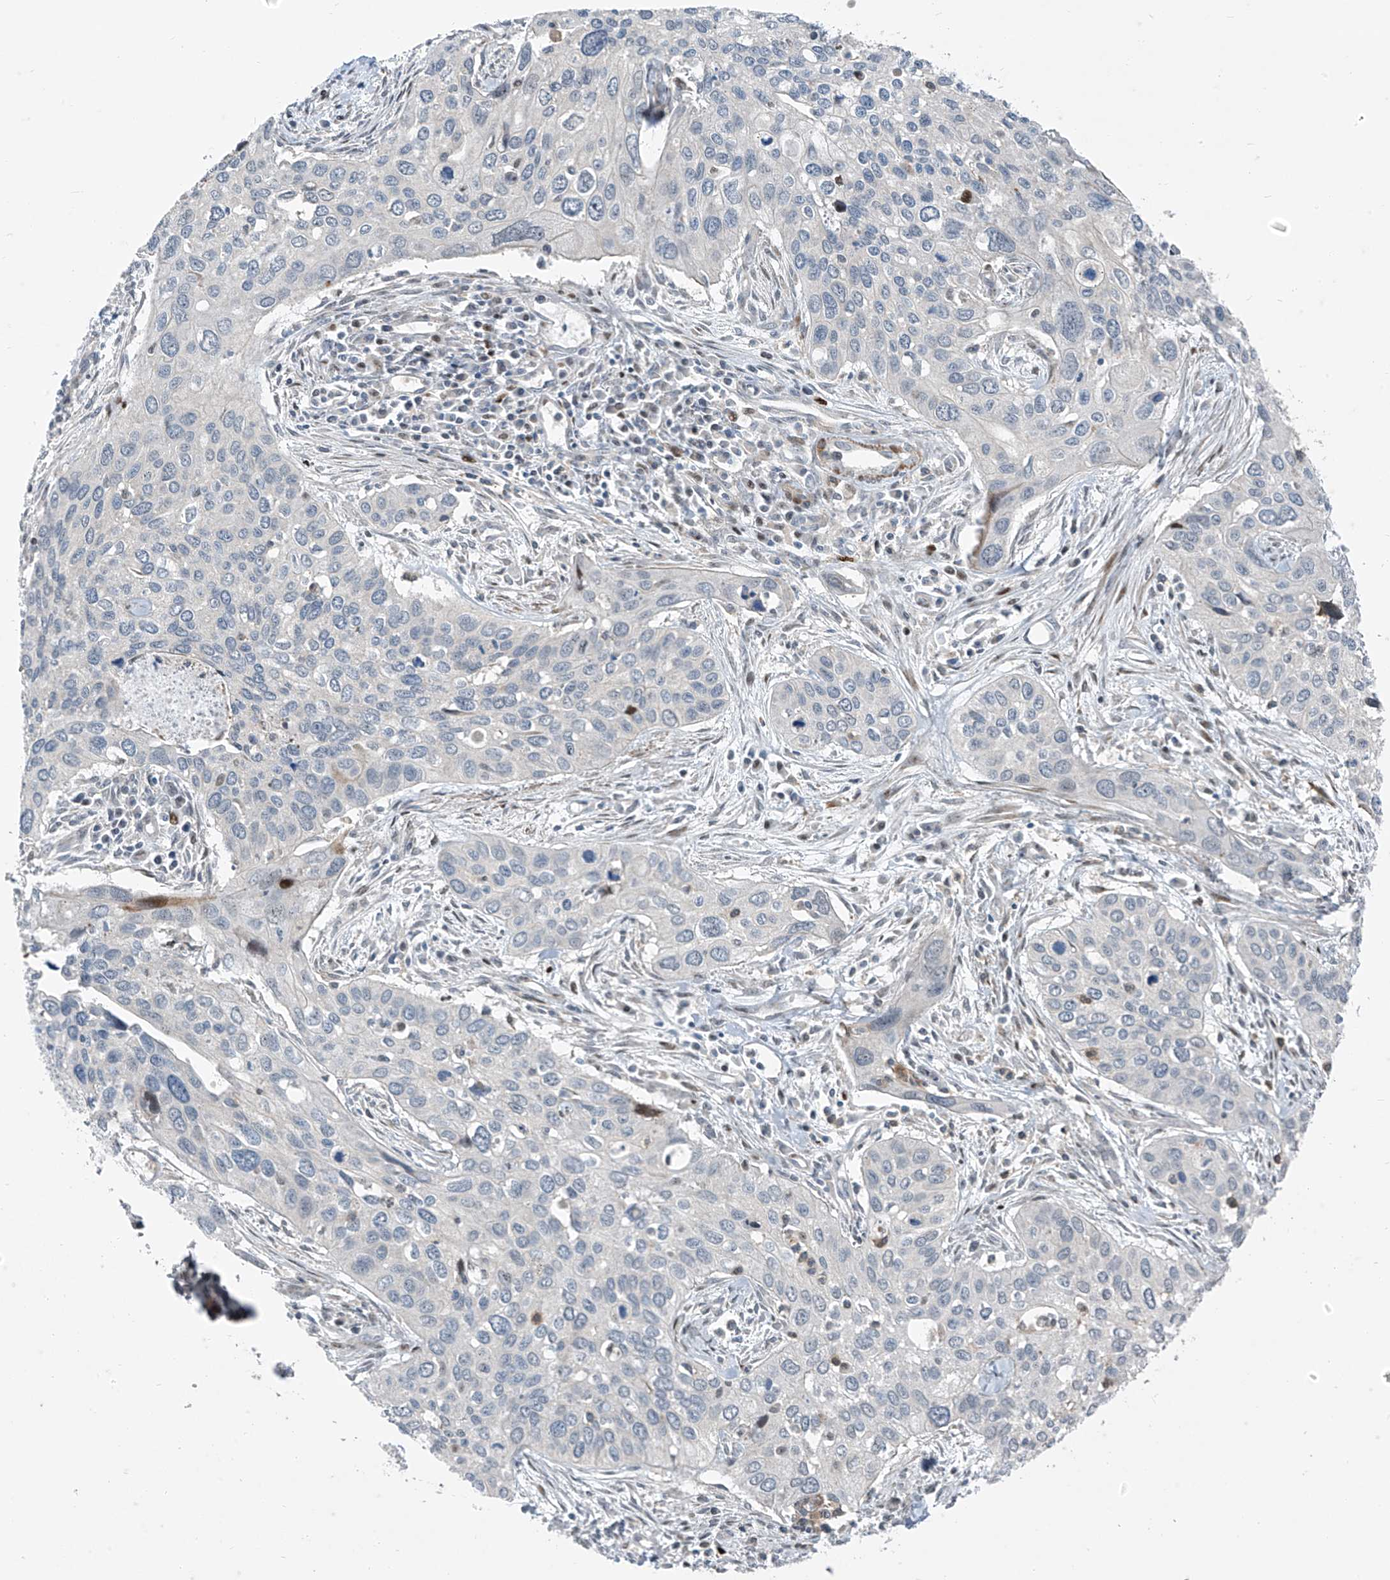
{"staining": {"intensity": "negative", "quantity": "none", "location": "none"}, "tissue": "cervical cancer", "cell_type": "Tumor cells", "image_type": "cancer", "snomed": [{"axis": "morphology", "description": "Squamous cell carcinoma, NOS"}, {"axis": "topography", "description": "Cervix"}], "caption": "Tumor cells are negative for protein expression in human cervical cancer.", "gene": "PPCS", "patient": {"sex": "female", "age": 55}}